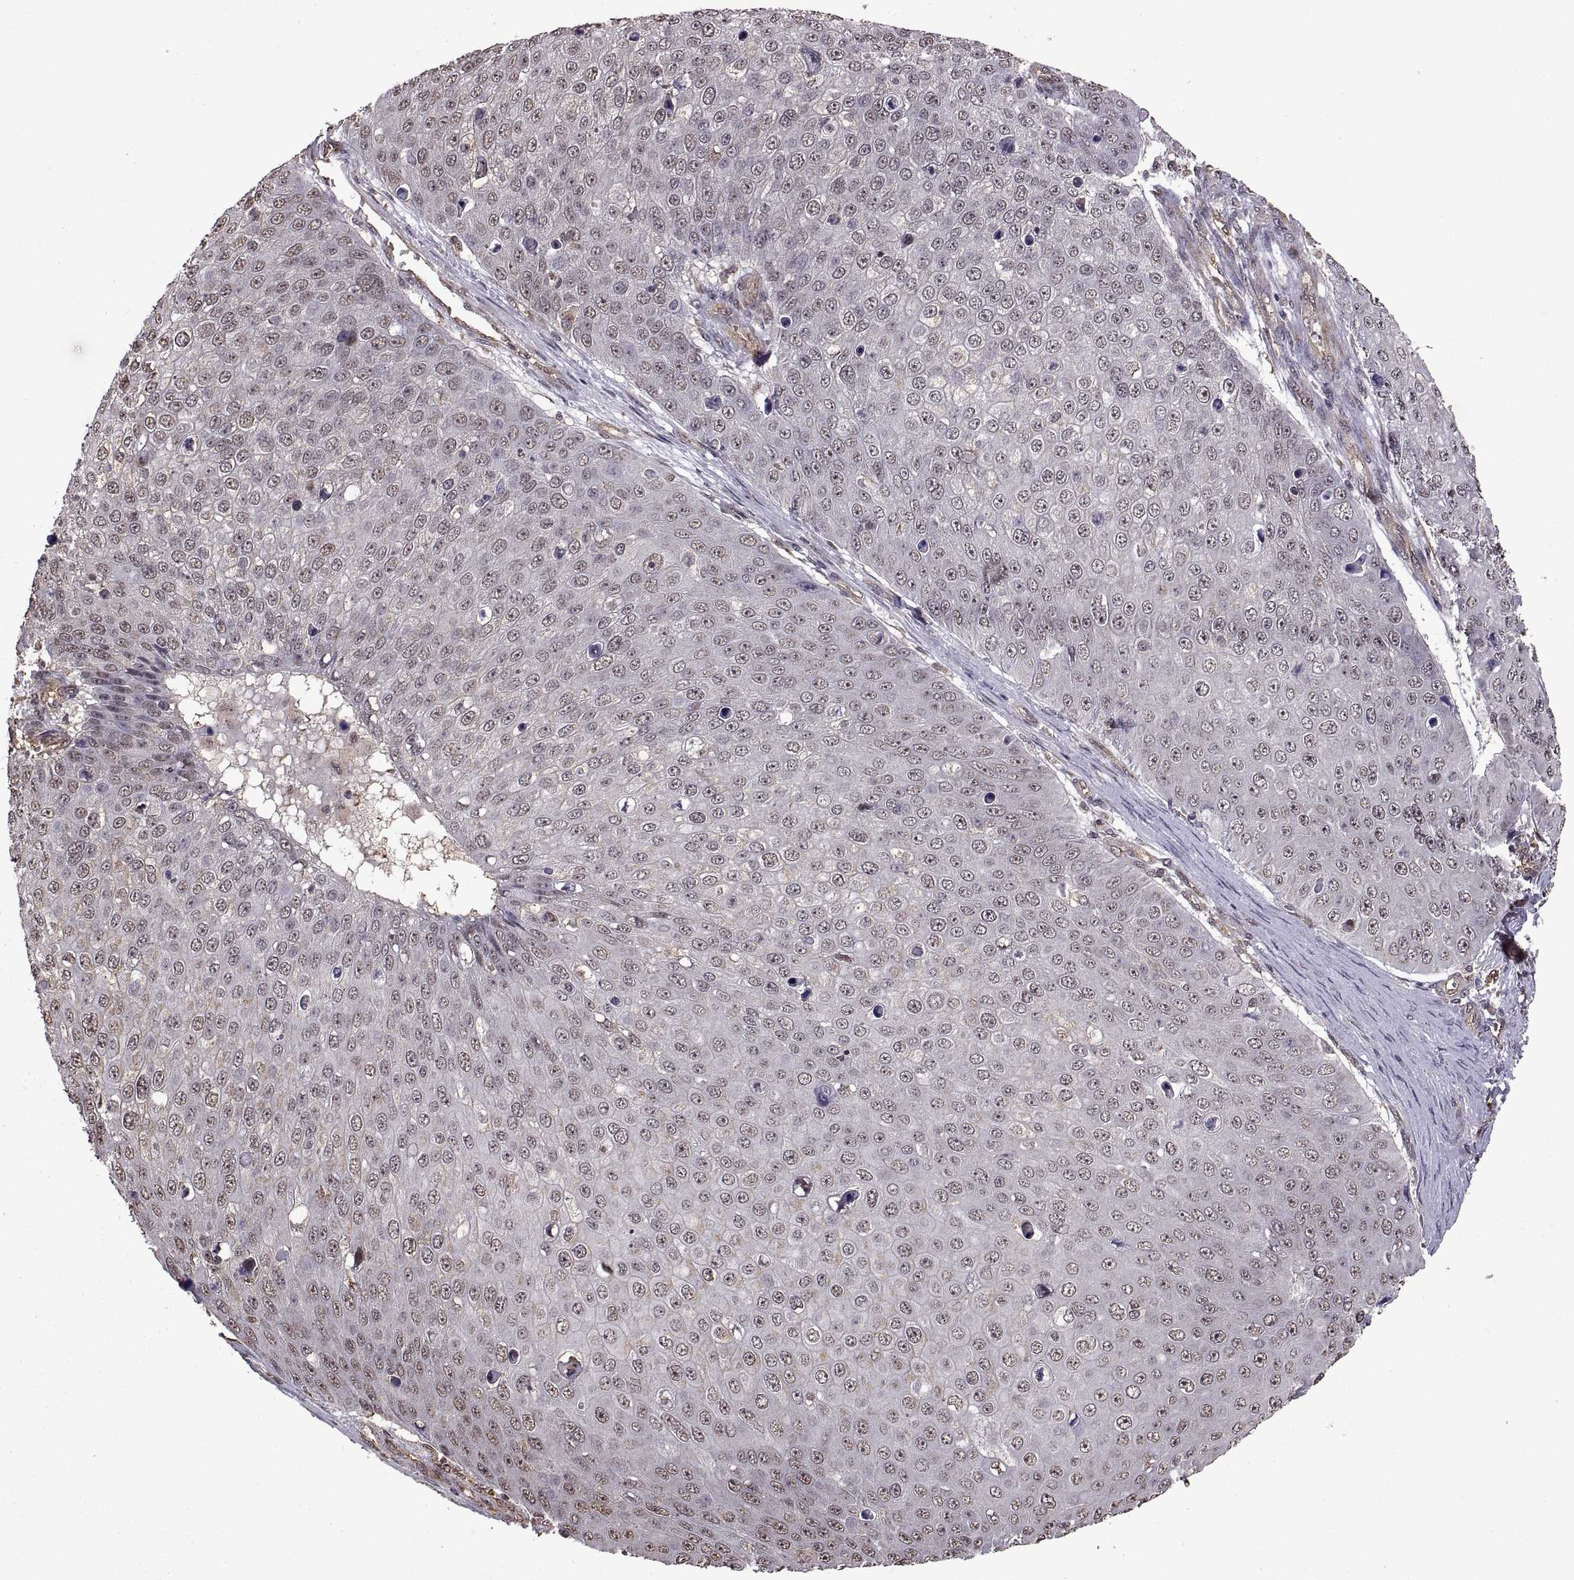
{"staining": {"intensity": "weak", "quantity": "<25%", "location": "nuclear"}, "tissue": "skin cancer", "cell_type": "Tumor cells", "image_type": "cancer", "snomed": [{"axis": "morphology", "description": "Squamous cell carcinoma, NOS"}, {"axis": "topography", "description": "Skin"}], "caption": "Skin cancer stained for a protein using immunohistochemistry reveals no staining tumor cells.", "gene": "ARRB1", "patient": {"sex": "male", "age": 71}}